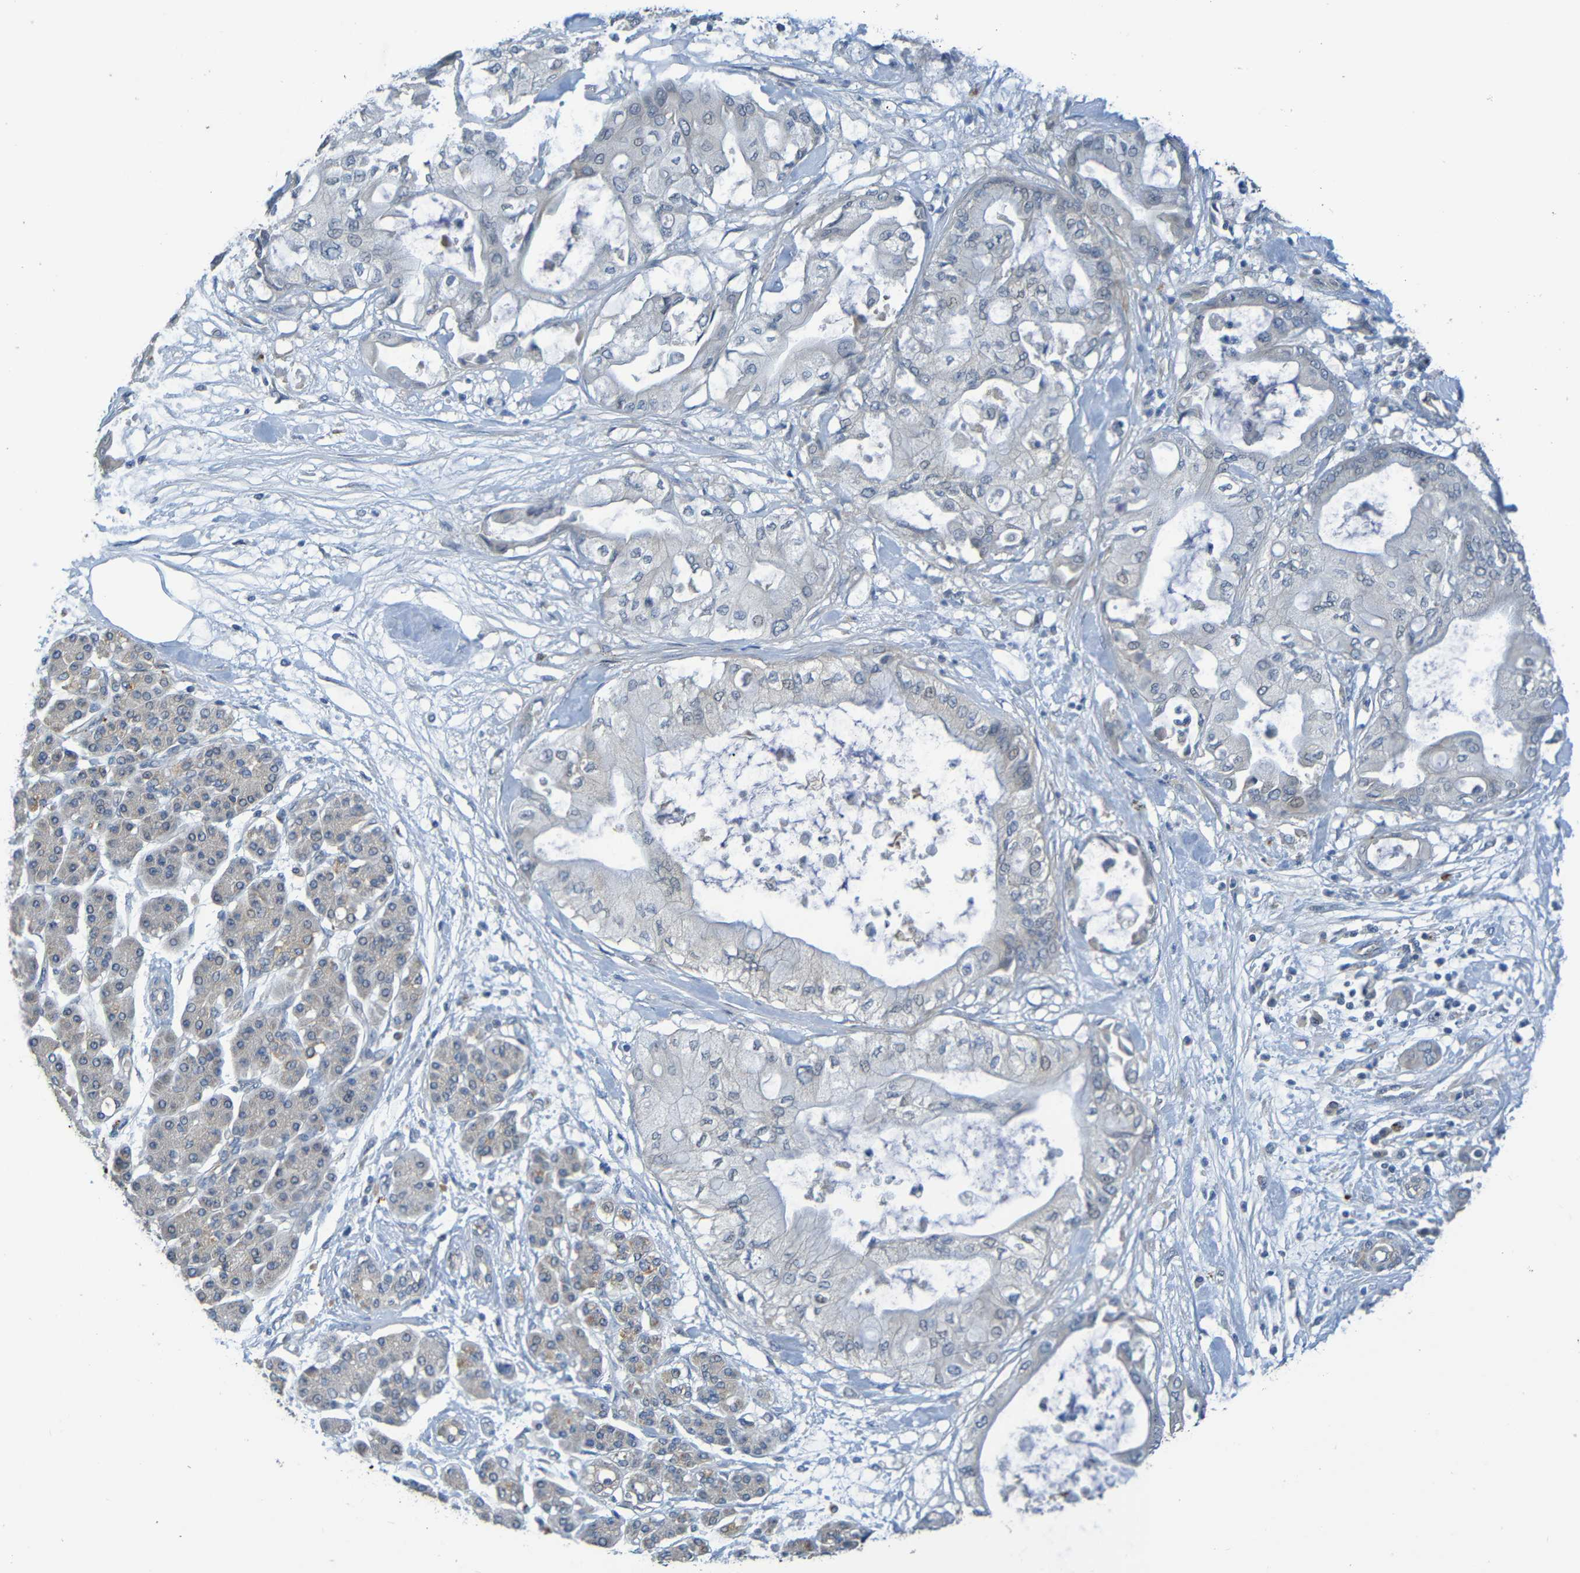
{"staining": {"intensity": "weak", "quantity": "<25%", "location": "cytoplasmic/membranous"}, "tissue": "pancreatic cancer", "cell_type": "Tumor cells", "image_type": "cancer", "snomed": [{"axis": "morphology", "description": "Adenocarcinoma, NOS"}, {"axis": "morphology", "description": "Adenocarcinoma, metastatic, NOS"}, {"axis": "topography", "description": "Lymph node"}, {"axis": "topography", "description": "Pancreas"}, {"axis": "topography", "description": "Duodenum"}], "caption": "Human pancreatic metastatic adenocarcinoma stained for a protein using immunohistochemistry demonstrates no staining in tumor cells.", "gene": "CYP4F2", "patient": {"sex": "female", "age": 64}}